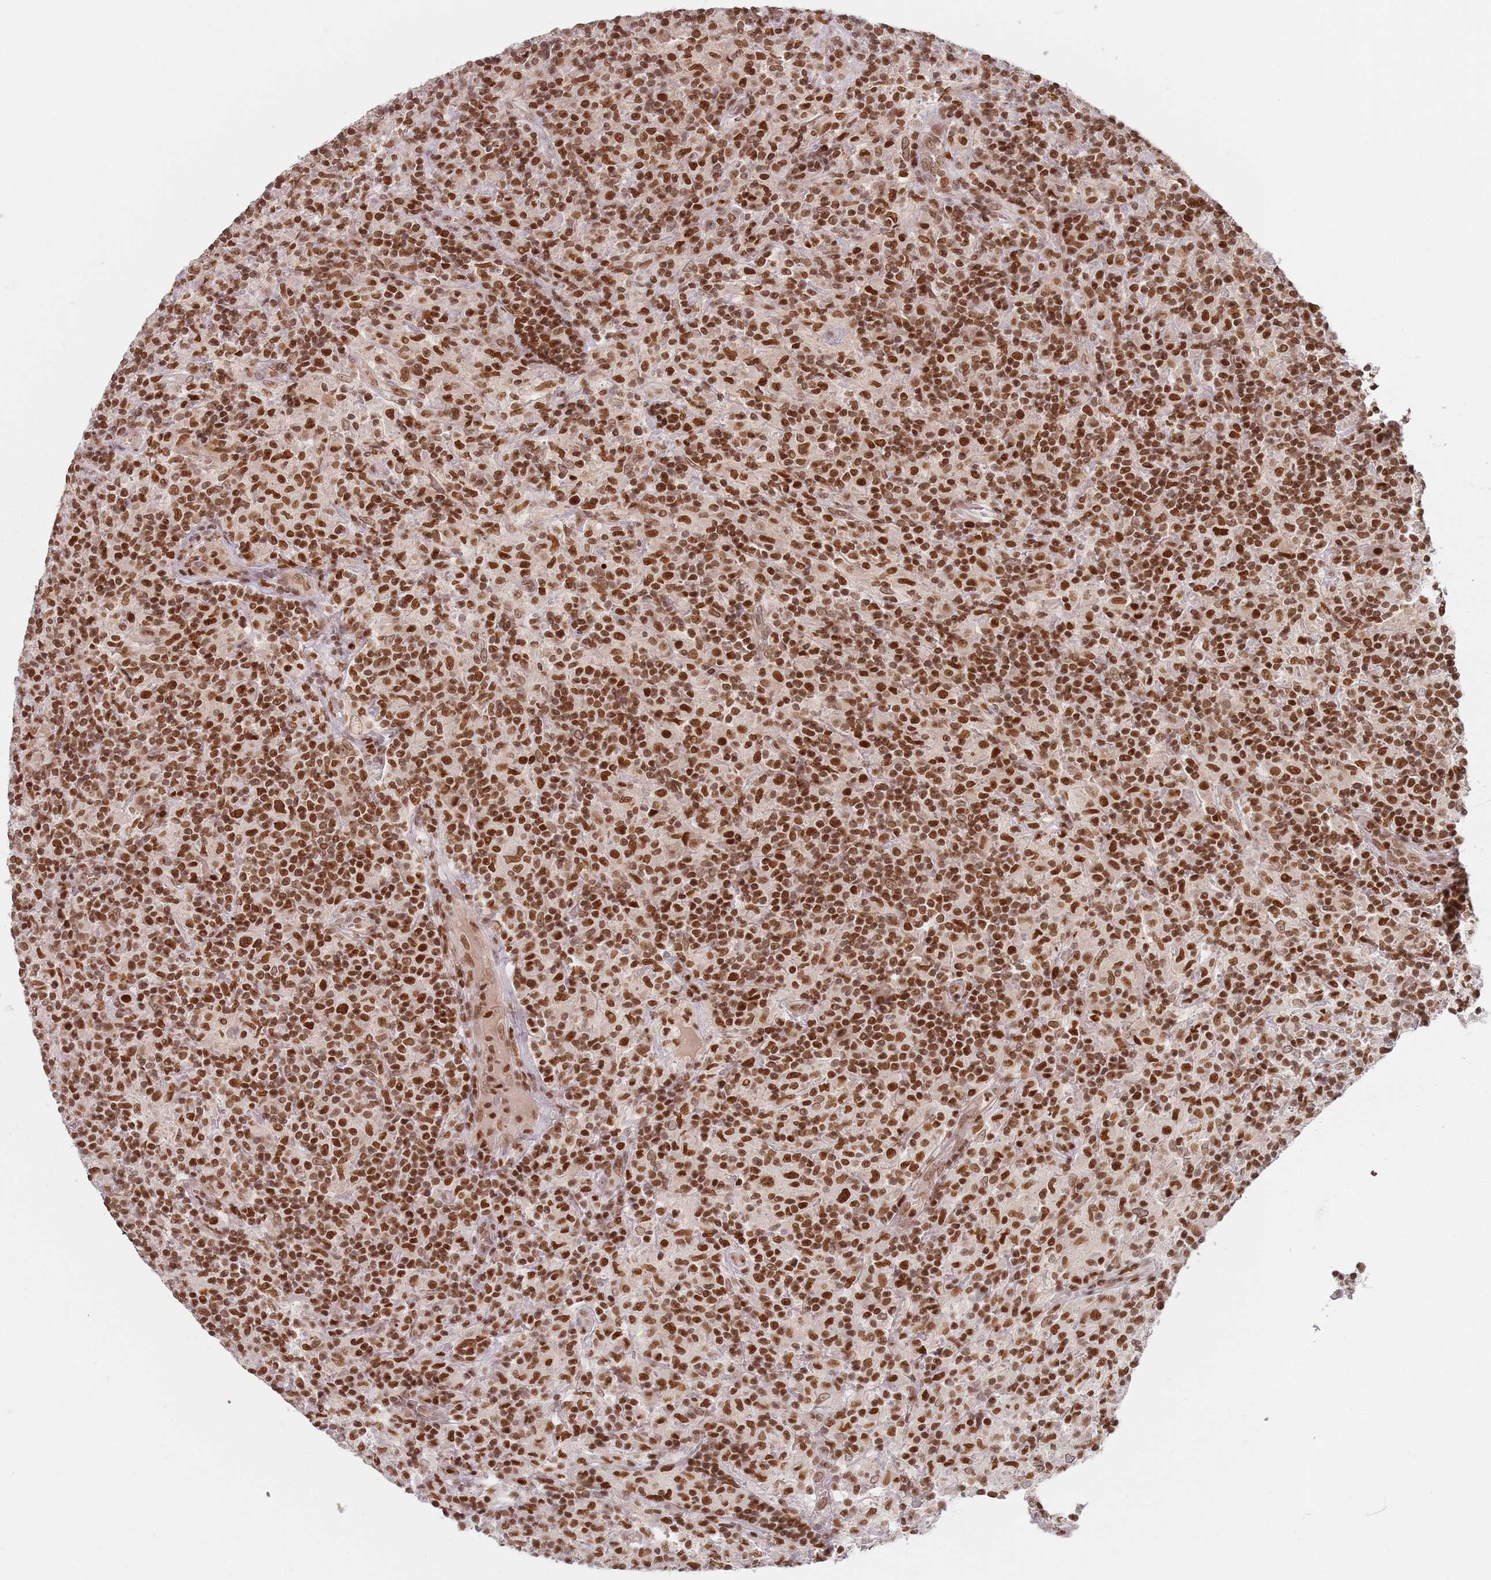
{"staining": {"intensity": "strong", "quantity": ">75%", "location": "nuclear"}, "tissue": "lymphoma", "cell_type": "Tumor cells", "image_type": "cancer", "snomed": [{"axis": "morphology", "description": "Hodgkin's disease, NOS"}, {"axis": "topography", "description": "Lymph node"}], "caption": "Immunohistochemical staining of Hodgkin's disease reveals high levels of strong nuclear expression in about >75% of tumor cells. (Stains: DAB in brown, nuclei in blue, Microscopy: brightfield microscopy at high magnification).", "gene": "NUP50", "patient": {"sex": "male", "age": 70}}